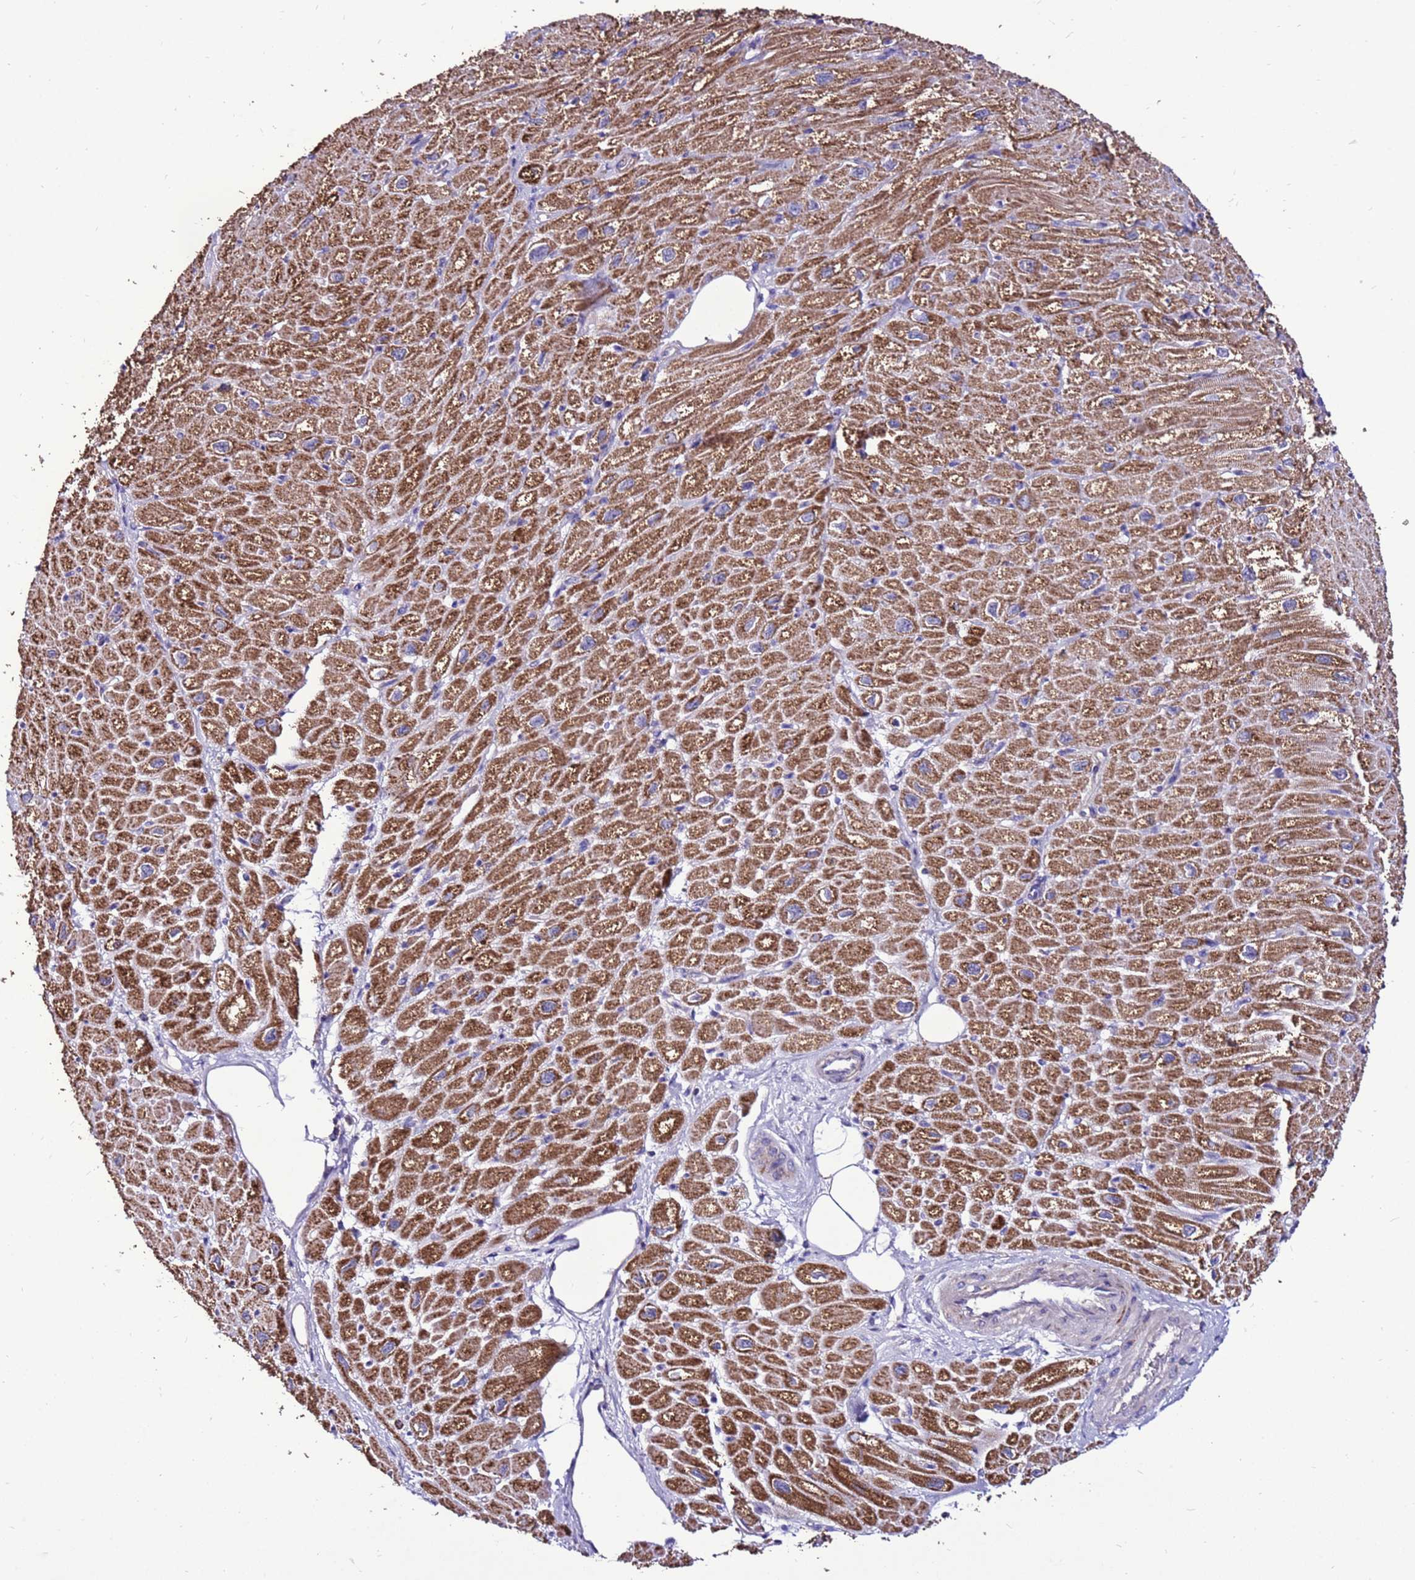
{"staining": {"intensity": "strong", "quantity": ">75%", "location": "cytoplasmic/membranous"}, "tissue": "heart muscle", "cell_type": "Cardiomyocytes", "image_type": "normal", "snomed": [{"axis": "morphology", "description": "Normal tissue, NOS"}, {"axis": "topography", "description": "Heart"}], "caption": "Heart muscle stained with immunohistochemistry demonstrates strong cytoplasmic/membranous expression in approximately >75% of cardiomyocytes.", "gene": "TMEM106C", "patient": {"sex": "male", "age": 50}}